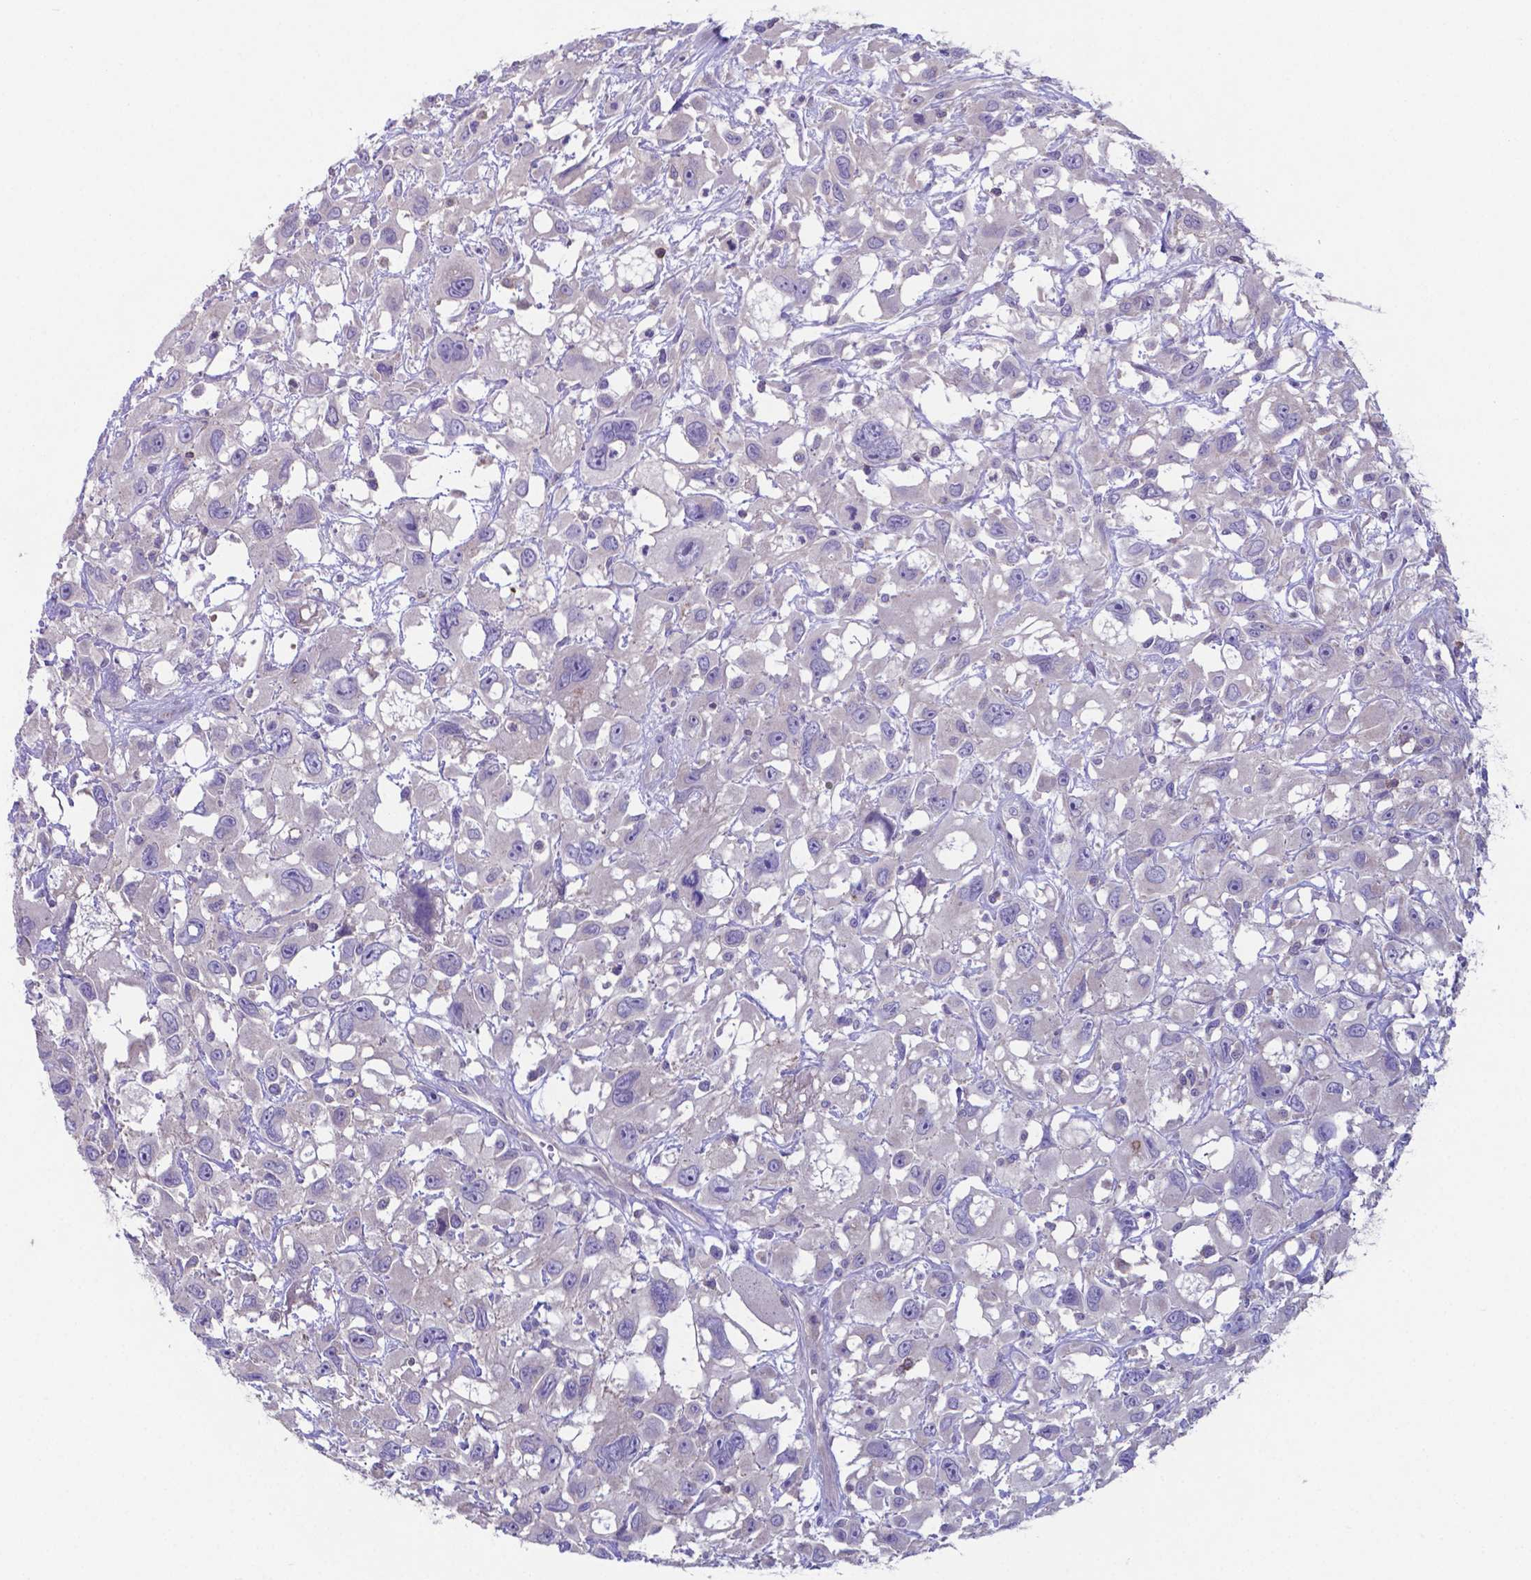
{"staining": {"intensity": "weak", "quantity": "<25%", "location": "cytoplasmic/membranous"}, "tissue": "head and neck cancer", "cell_type": "Tumor cells", "image_type": "cancer", "snomed": [{"axis": "morphology", "description": "Squamous cell carcinoma, NOS"}, {"axis": "morphology", "description": "Squamous cell carcinoma, metastatic, NOS"}, {"axis": "topography", "description": "Oral tissue"}, {"axis": "topography", "description": "Head-Neck"}], "caption": "IHC micrograph of neoplastic tissue: human squamous cell carcinoma (head and neck) stained with DAB (3,3'-diaminobenzidine) exhibits no significant protein expression in tumor cells.", "gene": "TYRO3", "patient": {"sex": "female", "age": 85}}